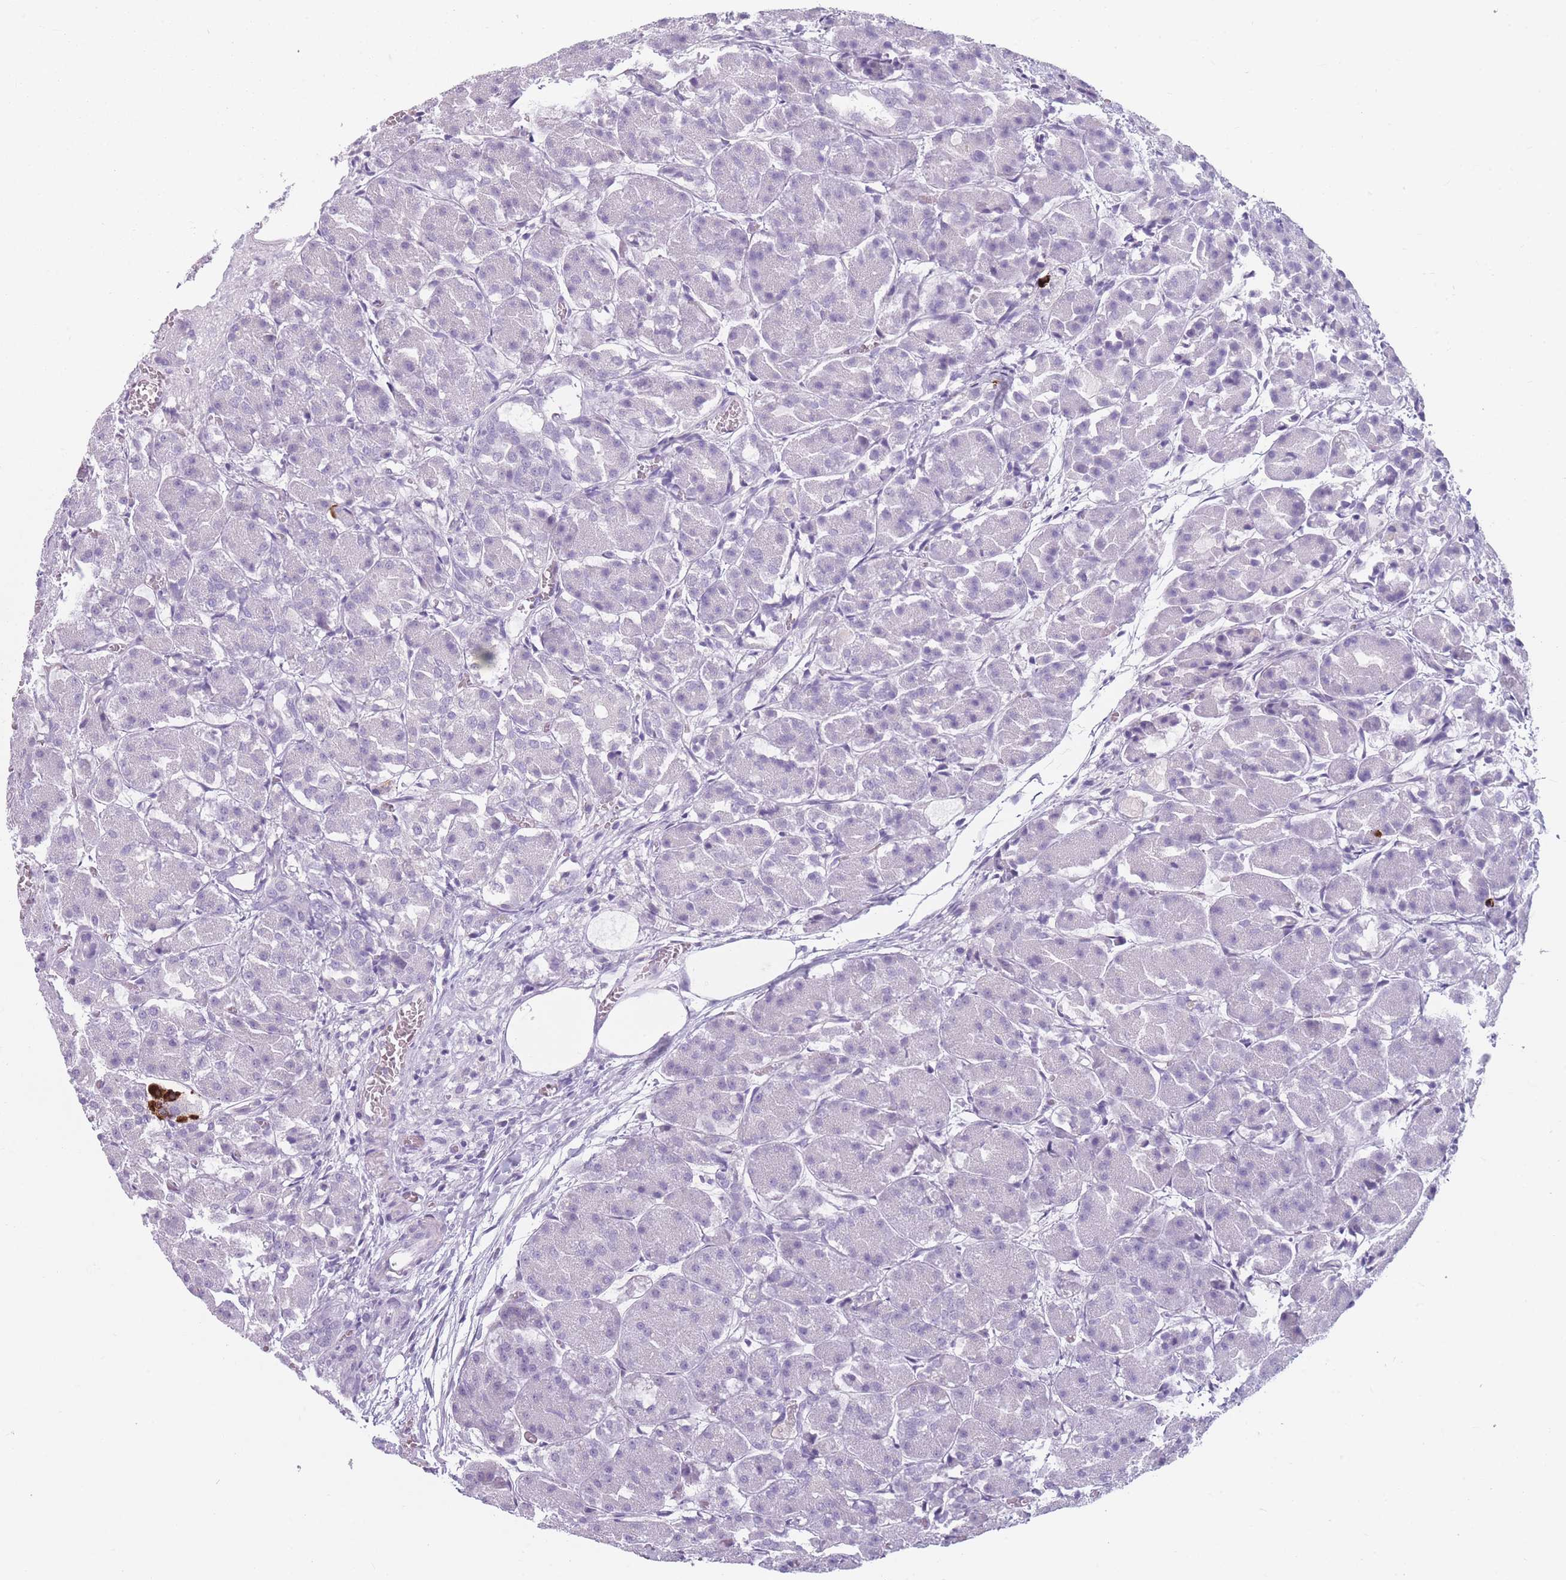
{"staining": {"intensity": "negative", "quantity": "none", "location": "none"}, "tissue": "pancreas", "cell_type": "Exocrine glandular cells", "image_type": "normal", "snomed": [{"axis": "morphology", "description": "Normal tissue, NOS"}, {"axis": "topography", "description": "Pancreas"}], "caption": "Immunohistochemical staining of benign human pancreas exhibits no significant positivity in exocrine glandular cells.", "gene": "CCNO", "patient": {"sex": "male", "age": 63}}